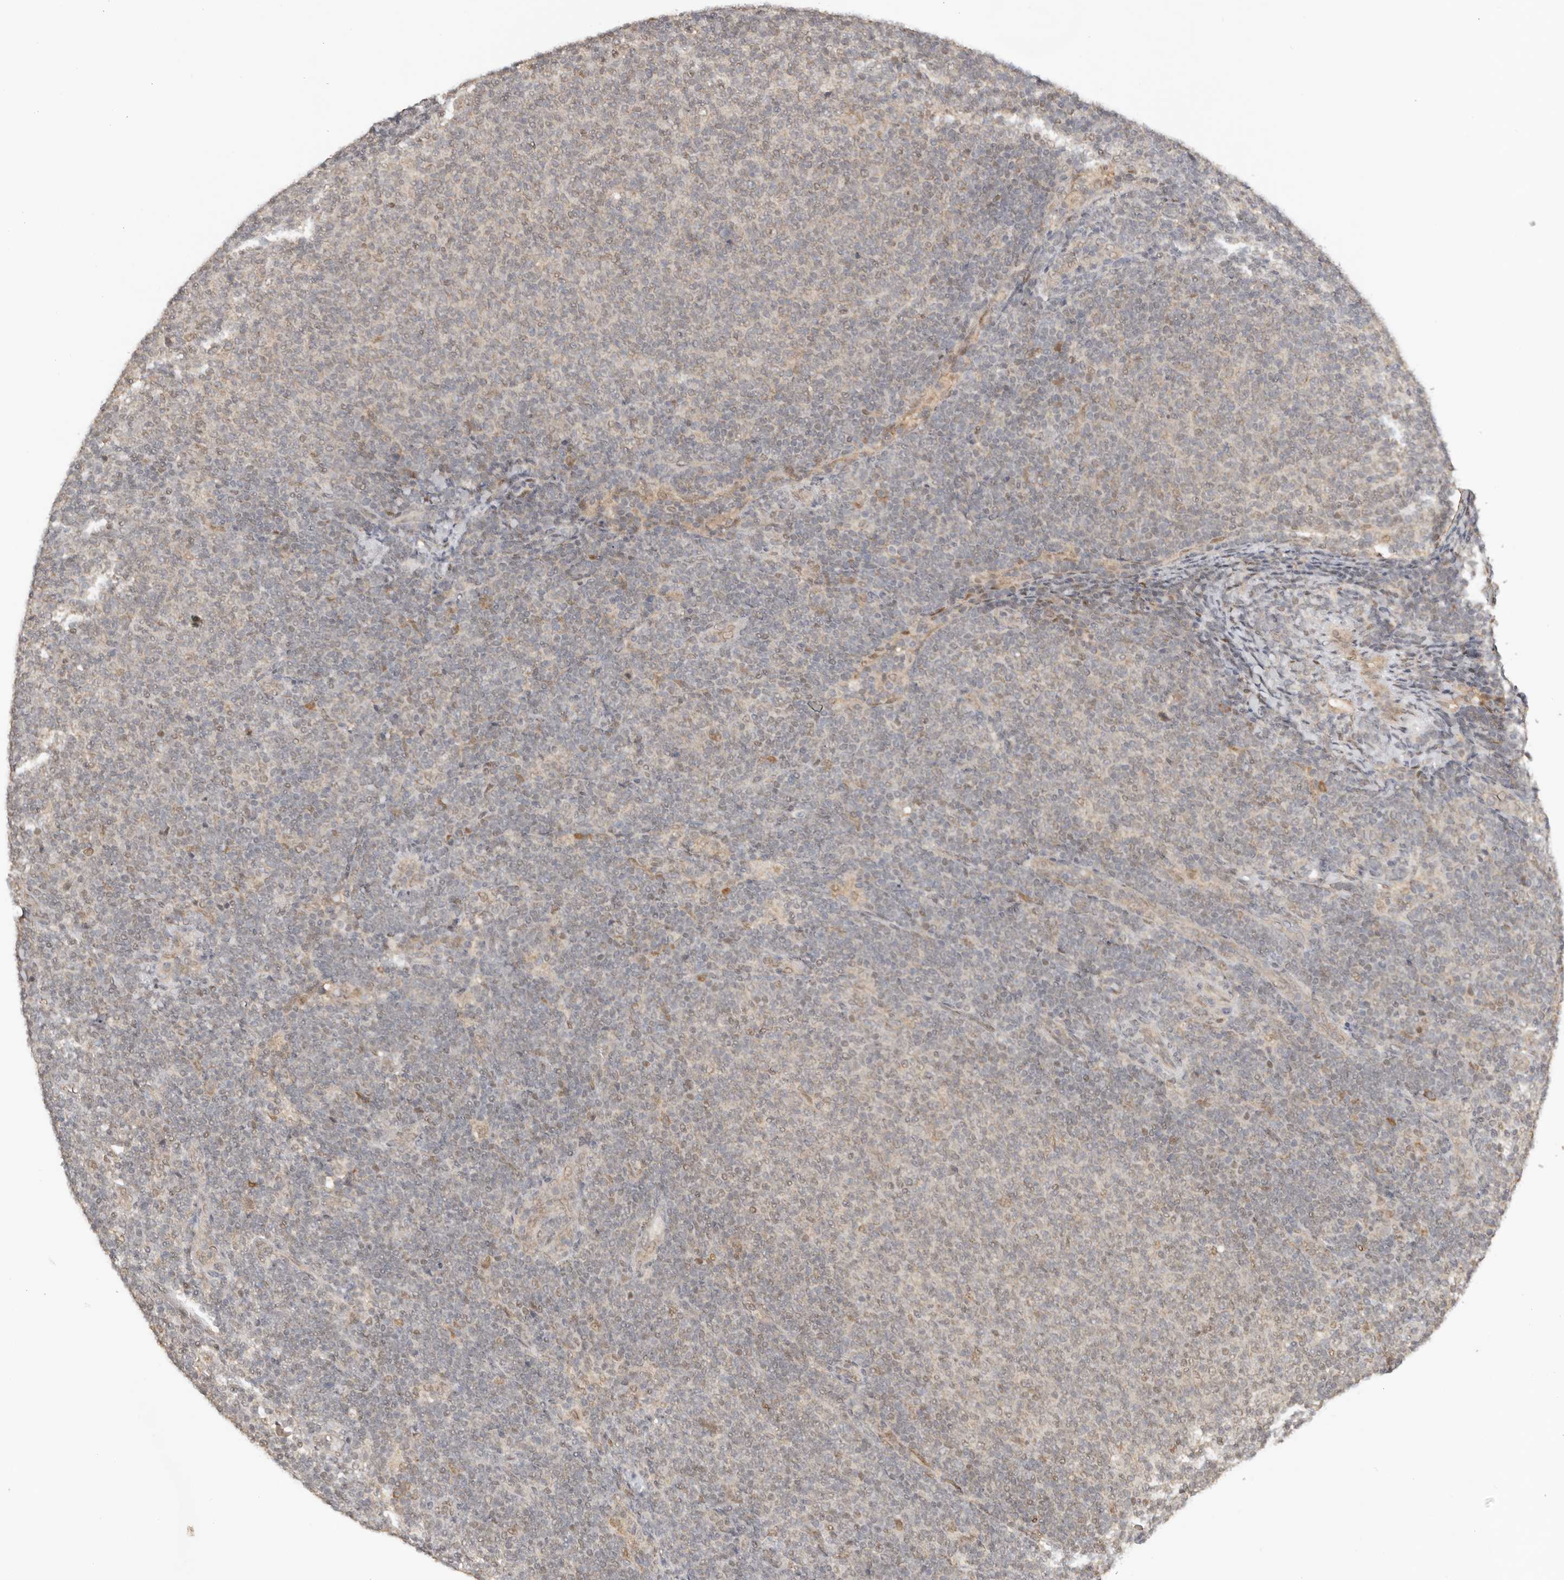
{"staining": {"intensity": "weak", "quantity": "25%-75%", "location": "cytoplasmic/membranous"}, "tissue": "lymphoma", "cell_type": "Tumor cells", "image_type": "cancer", "snomed": [{"axis": "morphology", "description": "Malignant lymphoma, non-Hodgkin's type, Low grade"}, {"axis": "topography", "description": "Lymph node"}], "caption": "Immunohistochemistry of malignant lymphoma, non-Hodgkin's type (low-grade) demonstrates low levels of weak cytoplasmic/membranous positivity in approximately 25%-75% of tumor cells.", "gene": "SEC14L1", "patient": {"sex": "male", "age": 66}}